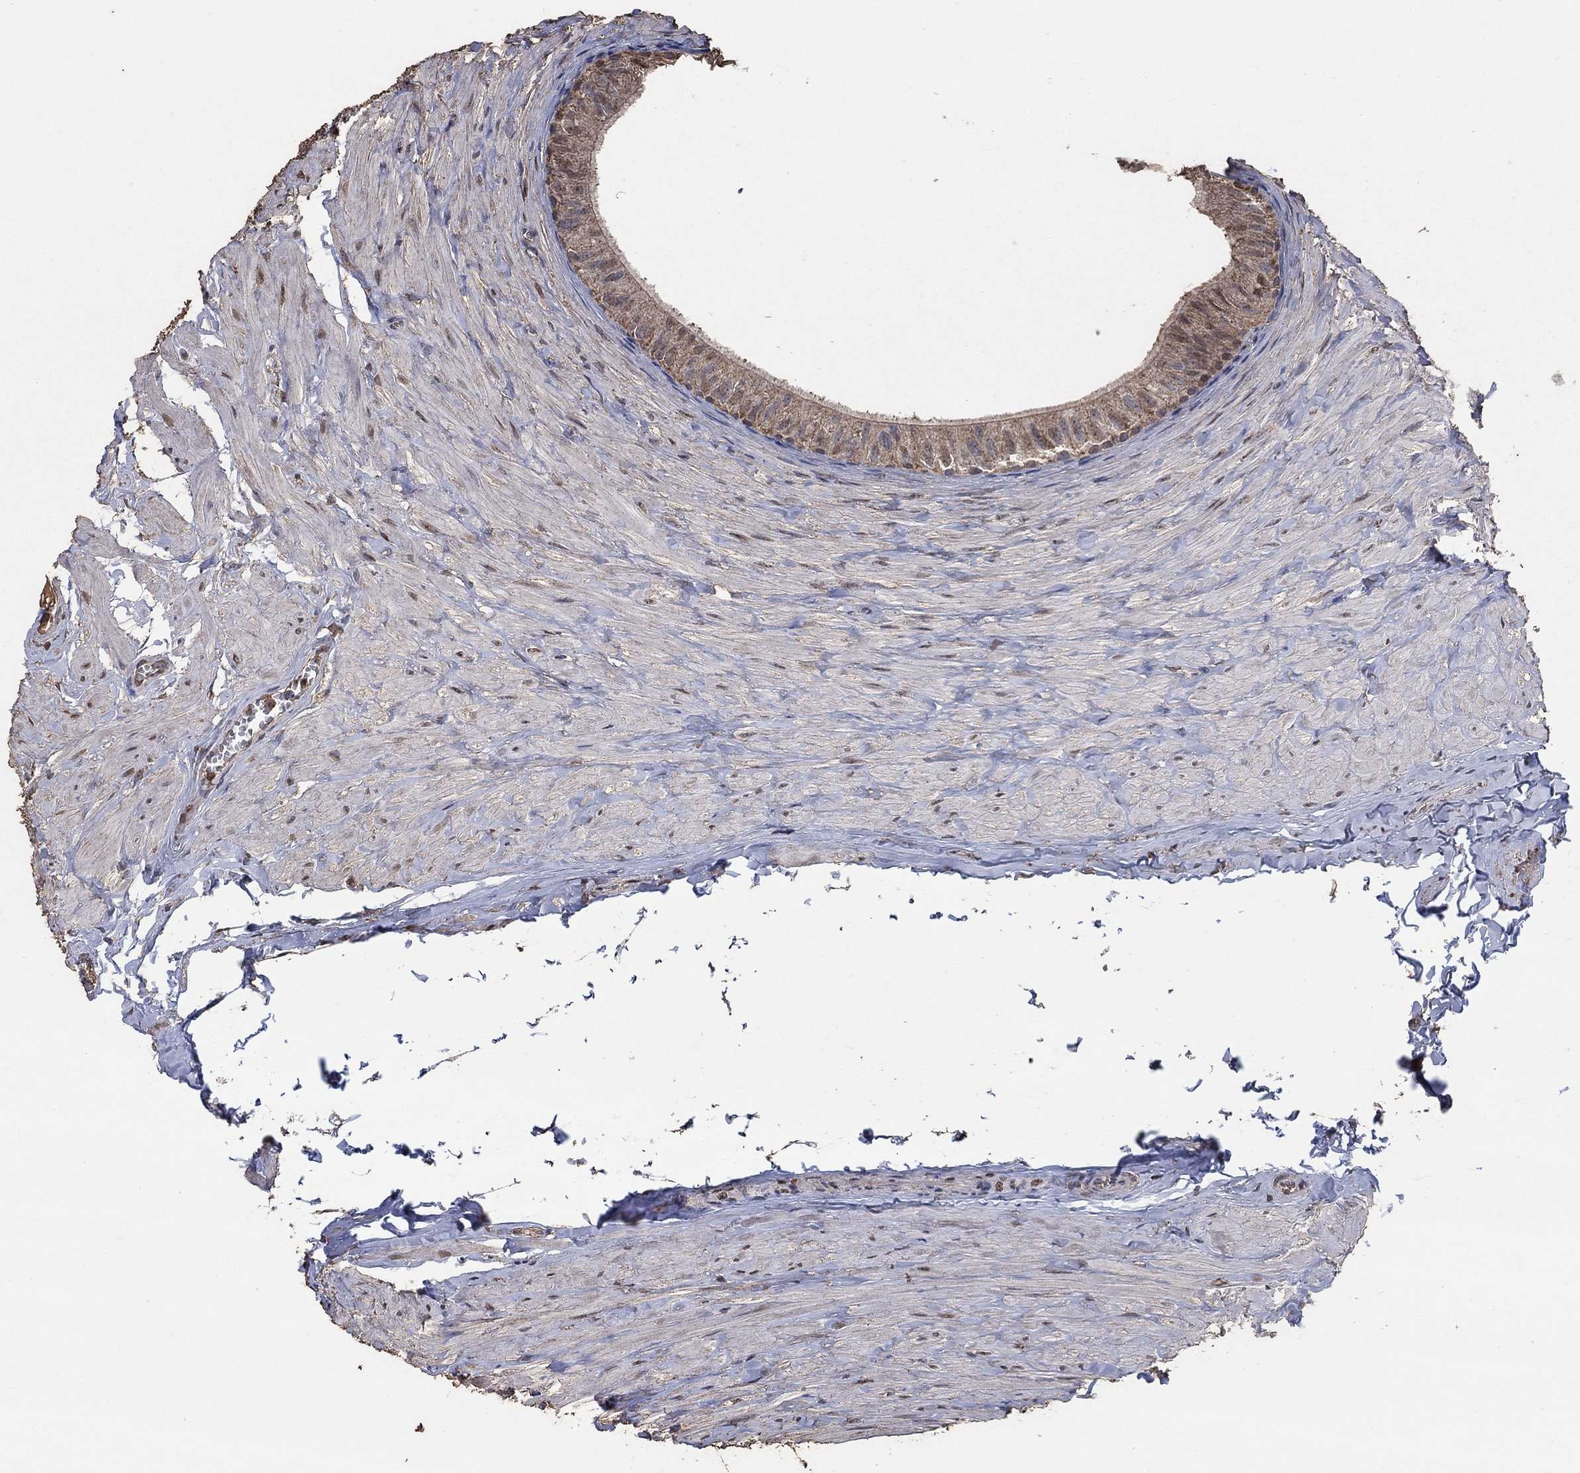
{"staining": {"intensity": "weak", "quantity": "25%-75%", "location": "cytoplasmic/membranous"}, "tissue": "epididymis", "cell_type": "Glandular cells", "image_type": "normal", "snomed": [{"axis": "morphology", "description": "Normal tissue, NOS"}, {"axis": "topography", "description": "Epididymis"}], "caption": "Brown immunohistochemical staining in unremarkable human epididymis reveals weak cytoplasmic/membranous staining in approximately 25%-75% of glandular cells. The staining was performed using DAB, with brown indicating positive protein expression. Nuclei are stained blue with hematoxylin.", "gene": "MRPS24", "patient": {"sex": "male", "age": 32}}